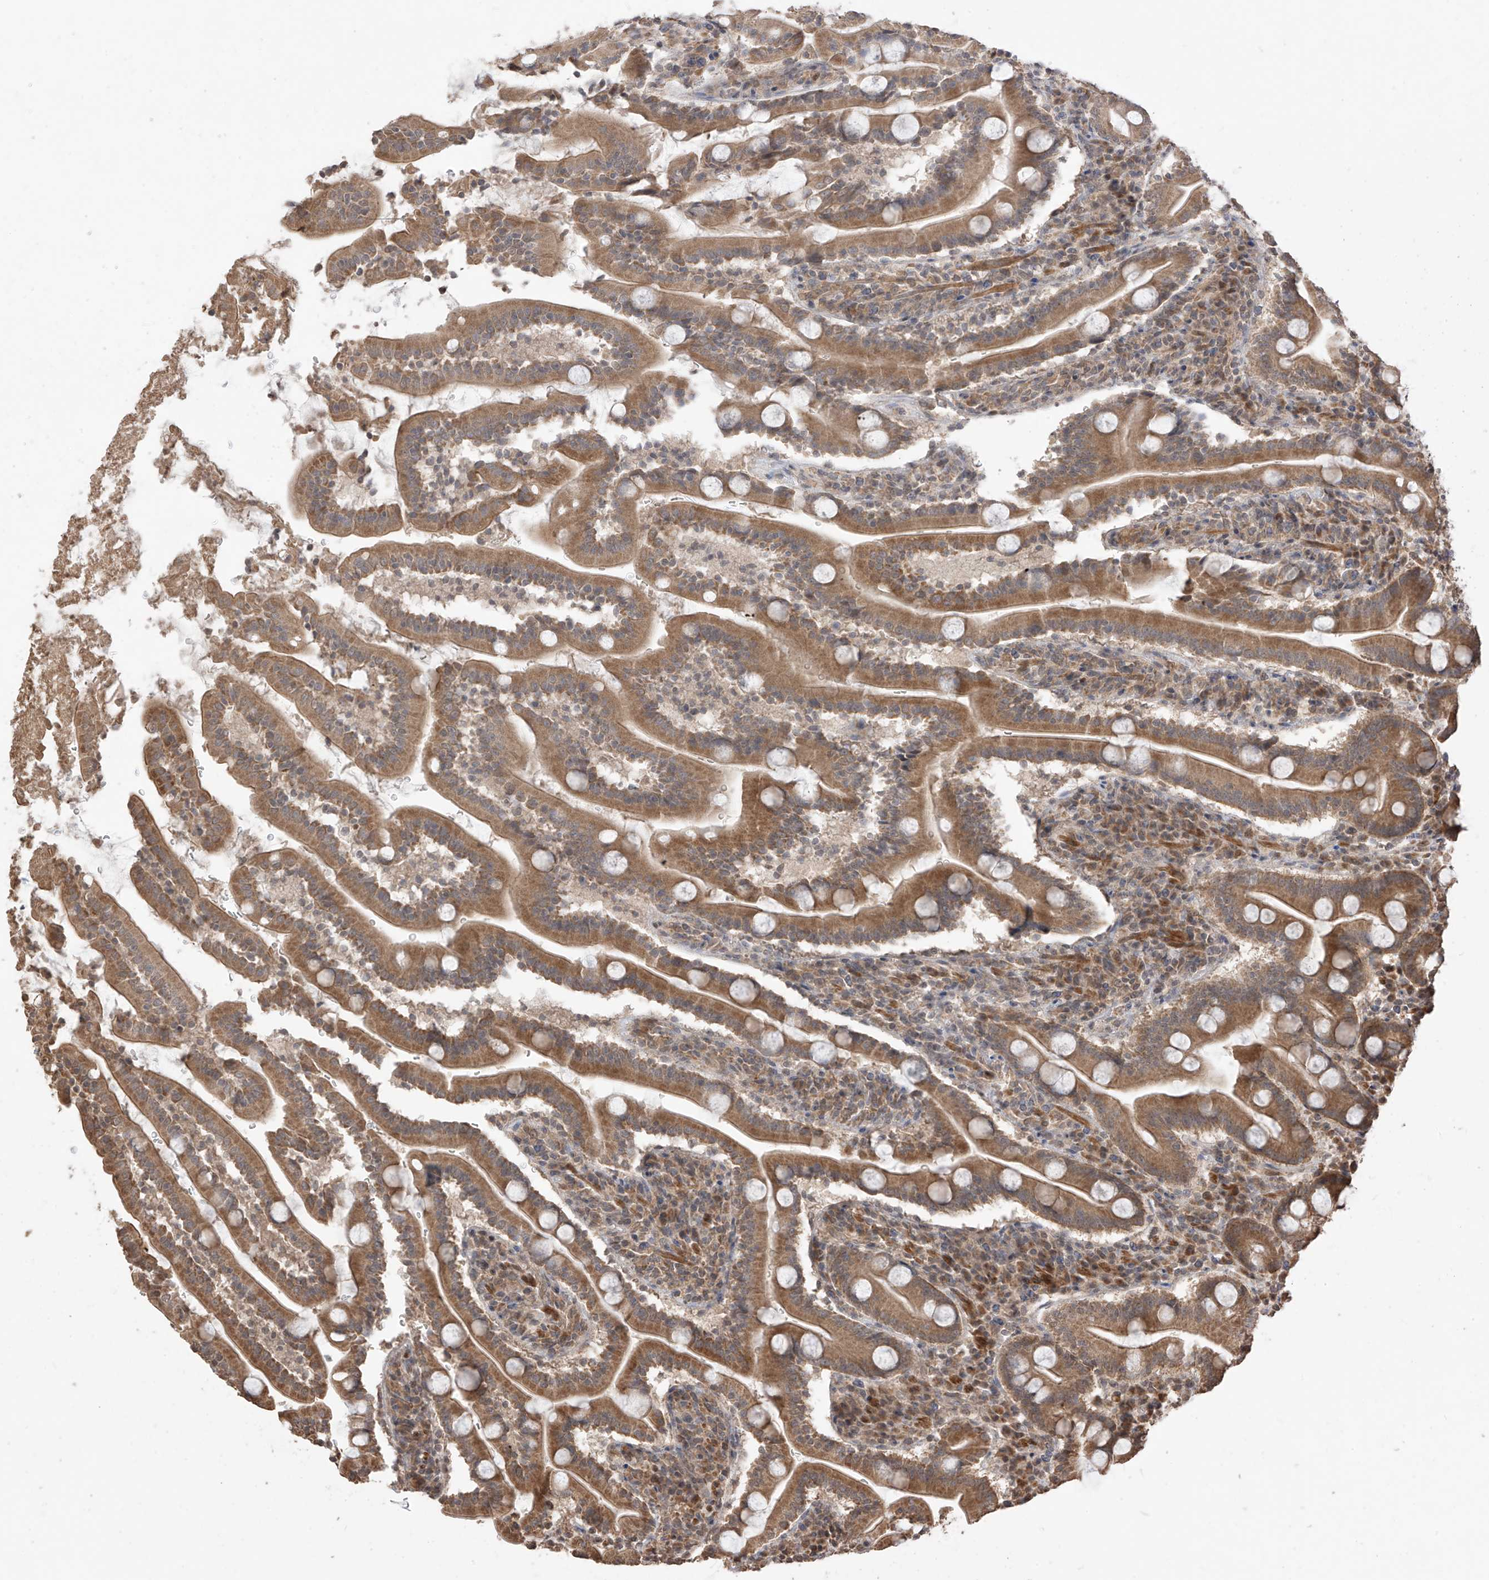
{"staining": {"intensity": "moderate", "quantity": ">75%", "location": "cytoplasmic/membranous"}, "tissue": "duodenum", "cell_type": "Glandular cells", "image_type": "normal", "snomed": [{"axis": "morphology", "description": "Normal tissue, NOS"}, {"axis": "topography", "description": "Duodenum"}], "caption": "IHC of unremarkable duodenum exhibits medium levels of moderate cytoplasmic/membranous staining in approximately >75% of glandular cells. IHC stains the protein in brown and the nuclei are stained blue.", "gene": "LATS1", "patient": {"sex": "male", "age": 35}}